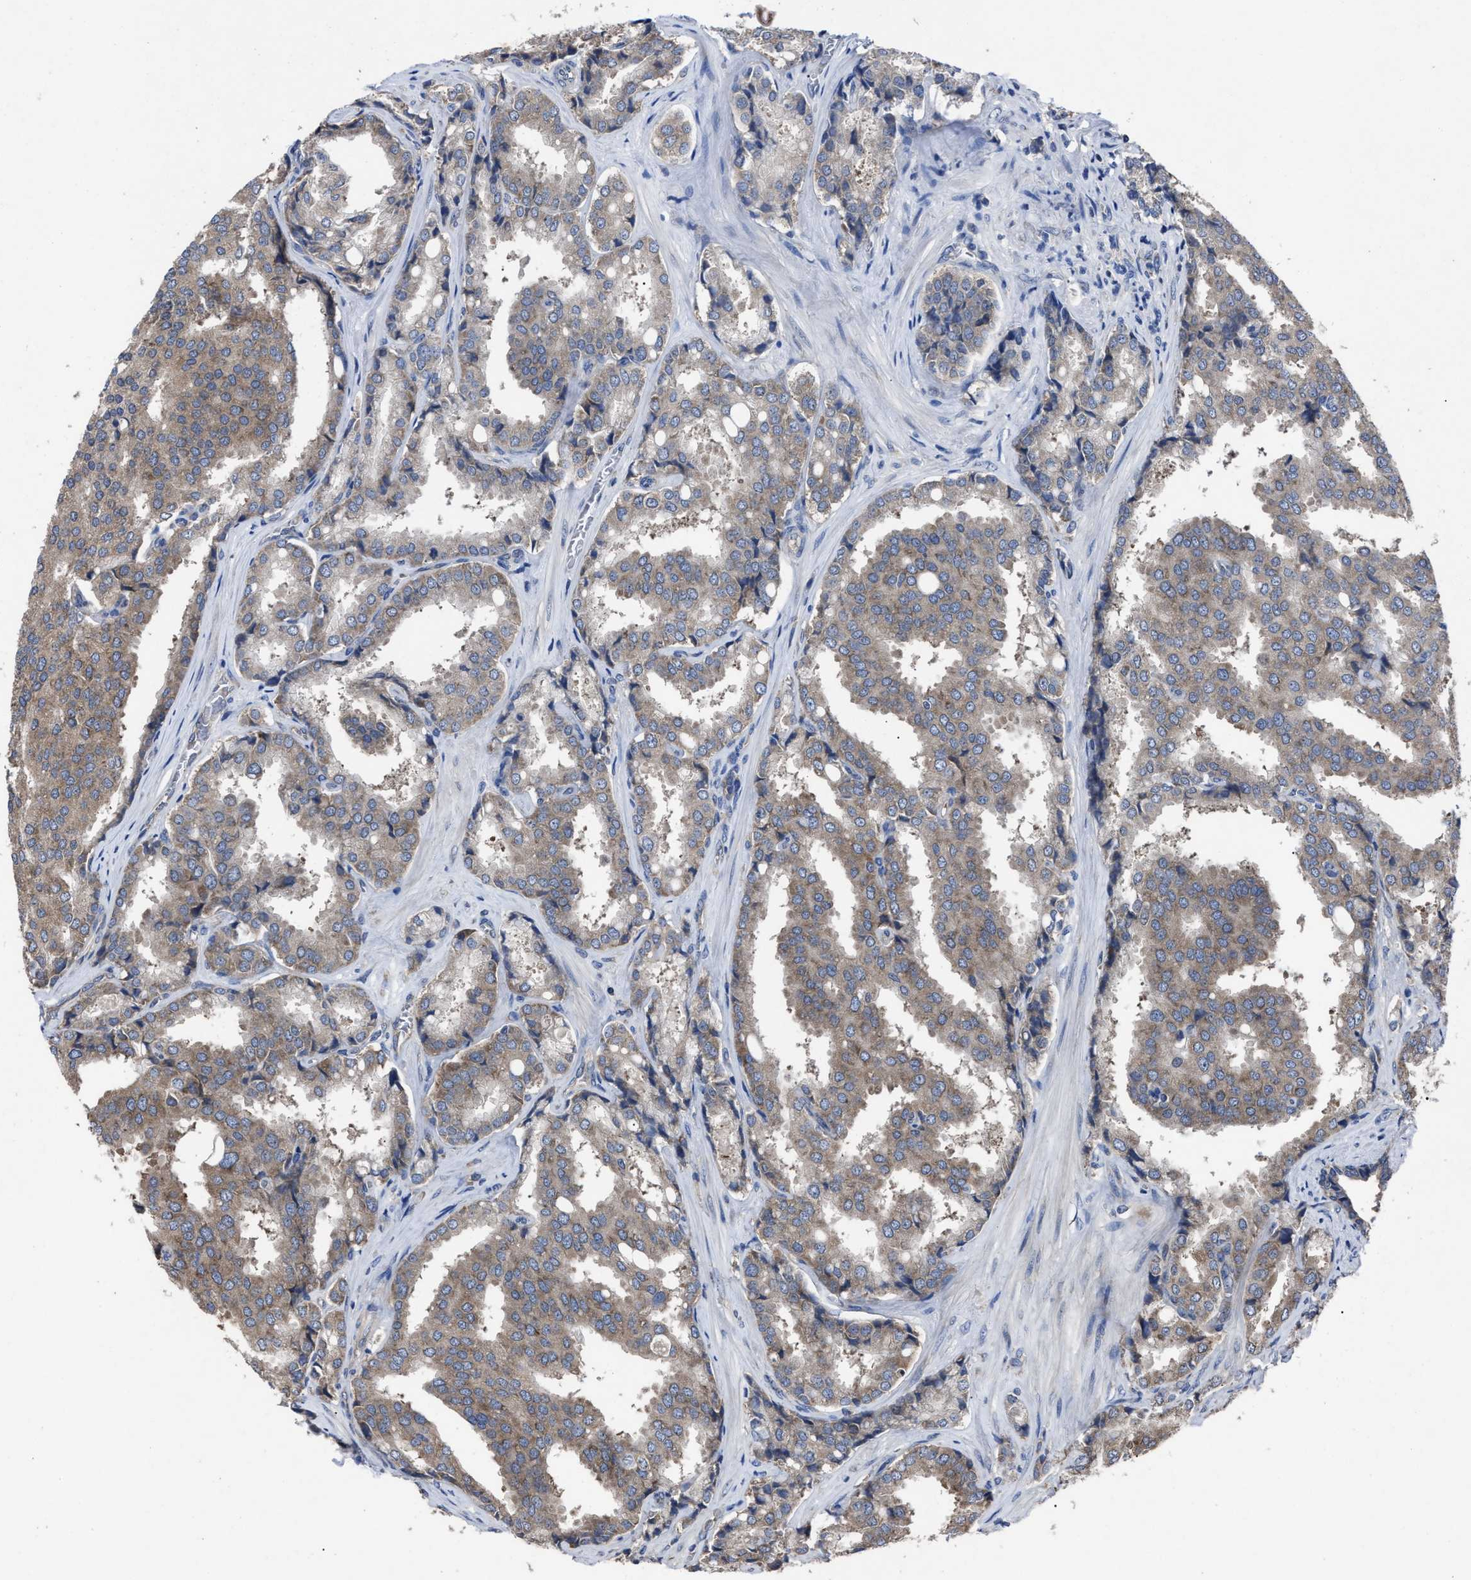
{"staining": {"intensity": "weak", "quantity": "25%-75%", "location": "cytoplasmic/membranous"}, "tissue": "prostate cancer", "cell_type": "Tumor cells", "image_type": "cancer", "snomed": [{"axis": "morphology", "description": "Adenocarcinoma, High grade"}, {"axis": "topography", "description": "Prostate"}], "caption": "Immunohistochemical staining of prostate high-grade adenocarcinoma displays low levels of weak cytoplasmic/membranous expression in about 25%-75% of tumor cells.", "gene": "UPF1", "patient": {"sex": "male", "age": 50}}